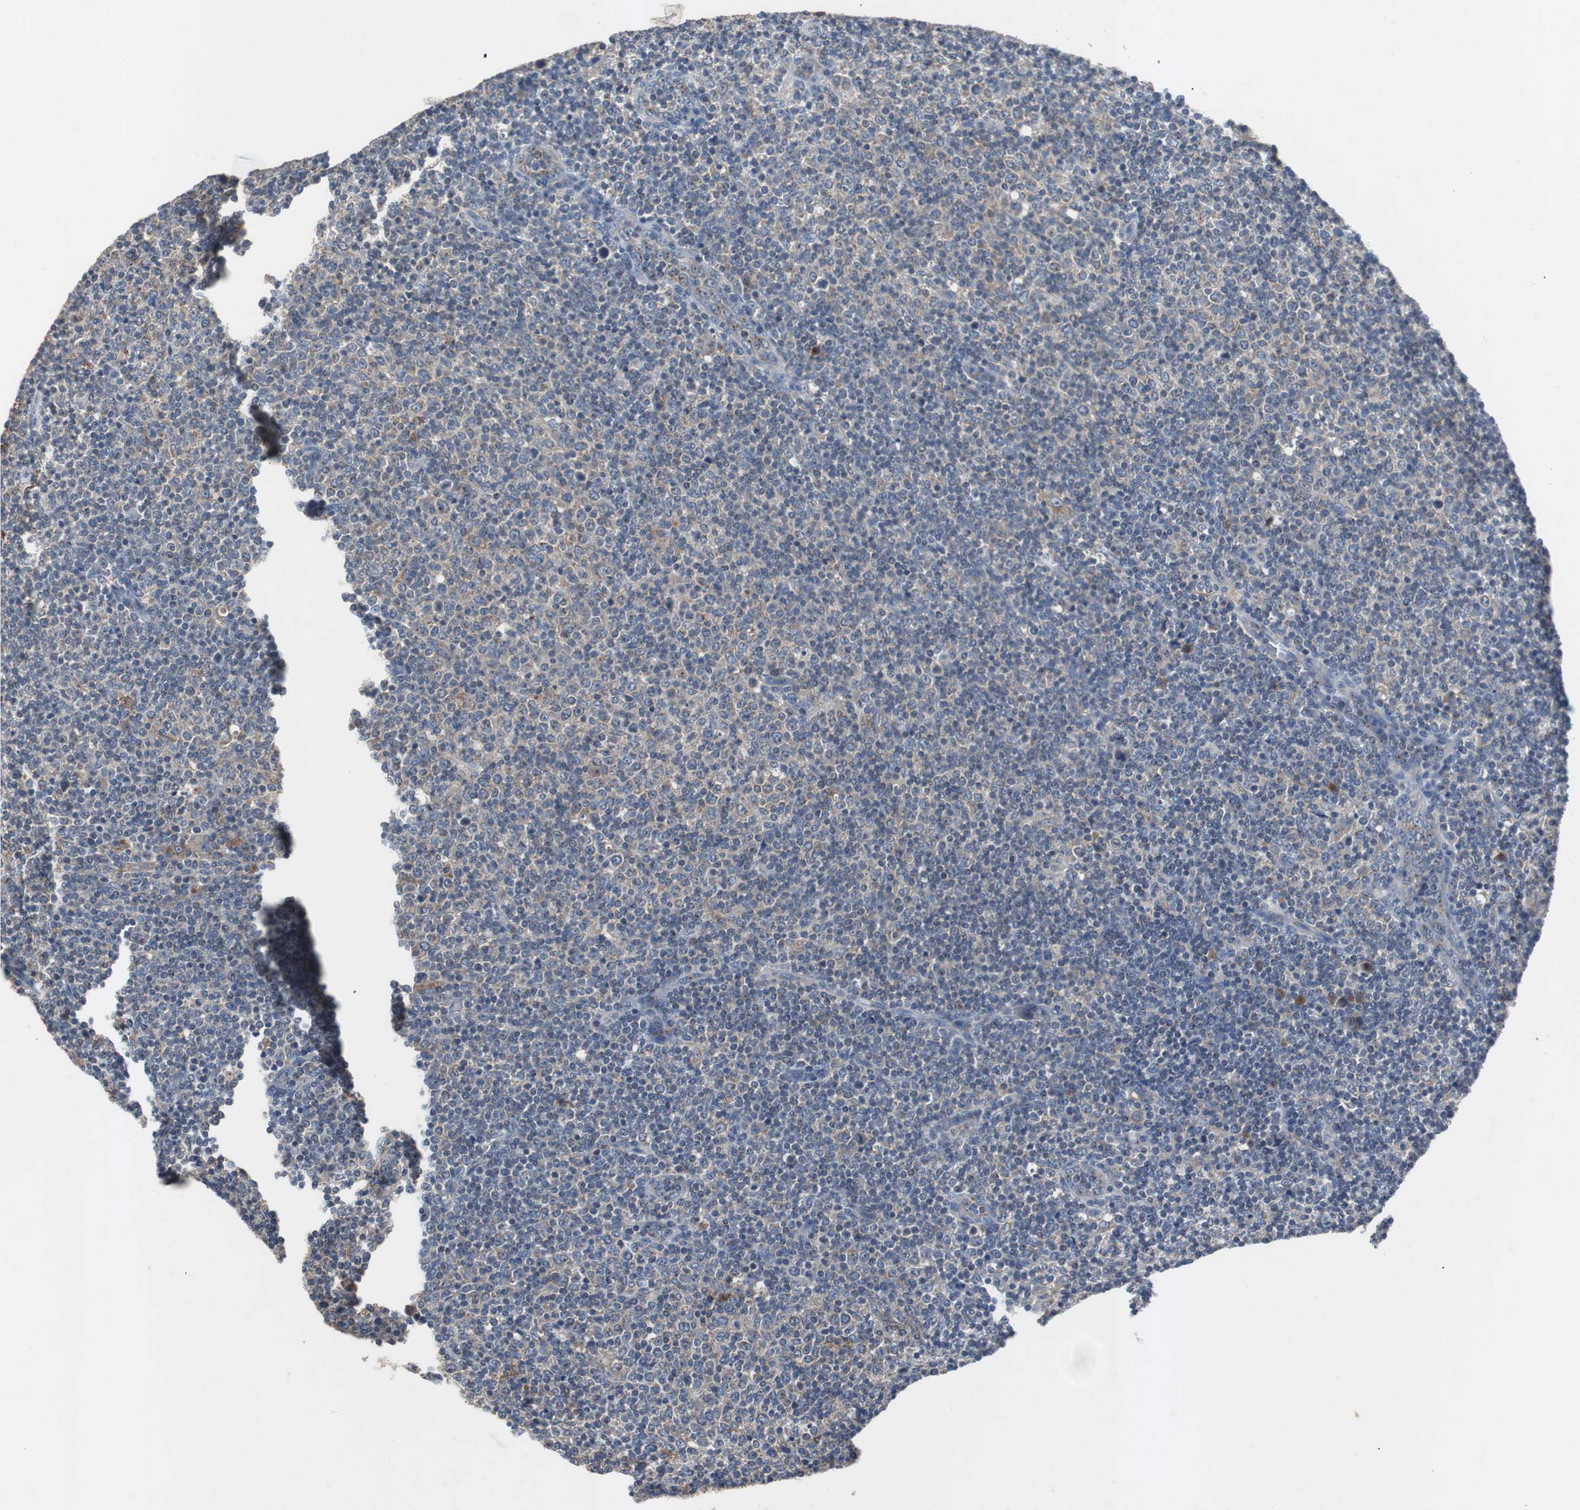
{"staining": {"intensity": "weak", "quantity": "25%-75%", "location": "cytoplasmic/membranous"}, "tissue": "lymphoma", "cell_type": "Tumor cells", "image_type": "cancer", "snomed": [{"axis": "morphology", "description": "Malignant lymphoma, non-Hodgkin's type, Low grade"}, {"axis": "topography", "description": "Lymph node"}], "caption": "Weak cytoplasmic/membranous expression is seen in approximately 25%-75% of tumor cells in malignant lymphoma, non-Hodgkin's type (low-grade). The protein is stained brown, and the nuclei are stained in blue (DAB IHC with brightfield microscopy, high magnification).", "gene": "CALB2", "patient": {"sex": "male", "age": 70}}